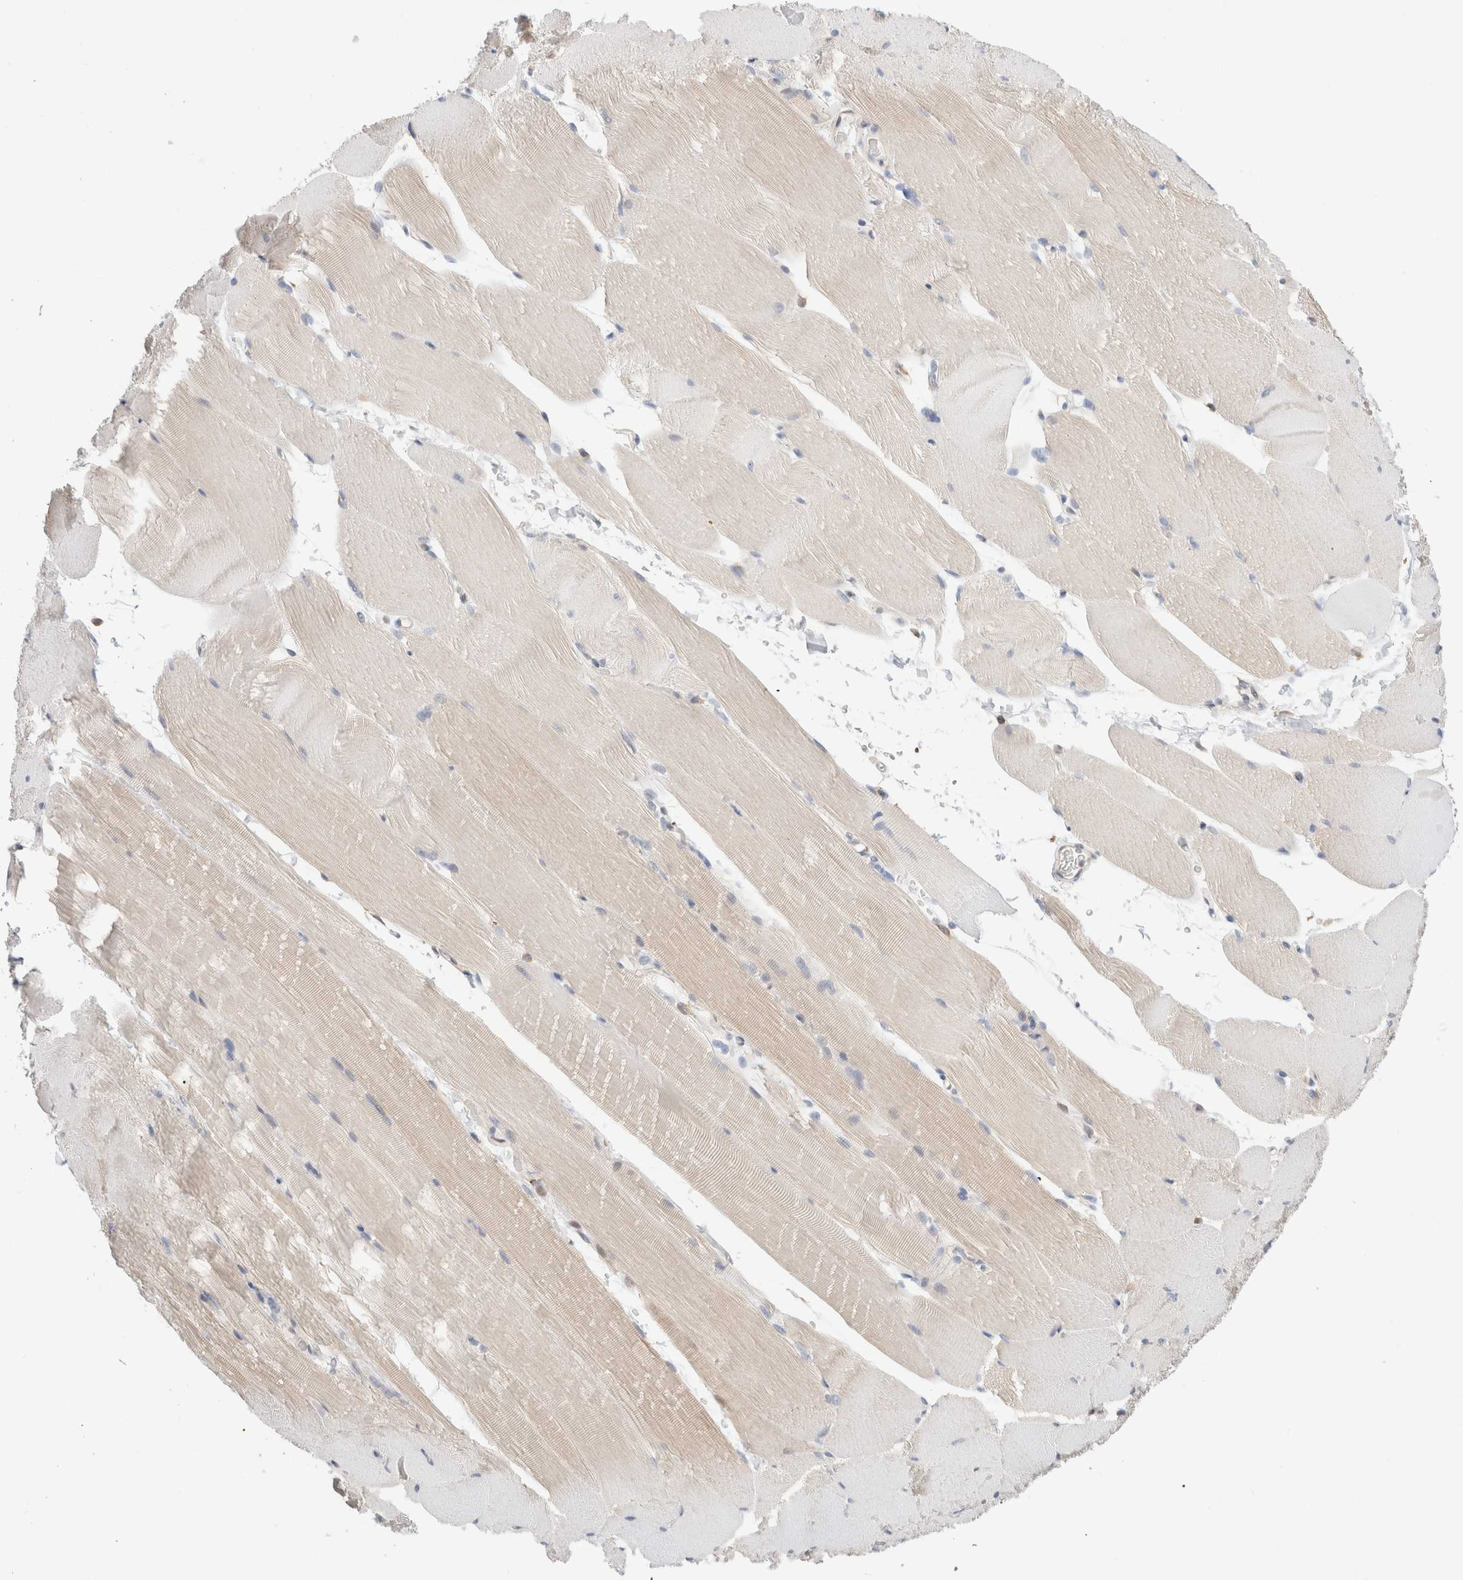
{"staining": {"intensity": "weak", "quantity": "25%-75%", "location": "cytoplasmic/membranous"}, "tissue": "skeletal muscle", "cell_type": "Myocytes", "image_type": "normal", "snomed": [{"axis": "morphology", "description": "Normal tissue, NOS"}, {"axis": "topography", "description": "Skeletal muscle"}, {"axis": "topography", "description": "Parathyroid gland"}], "caption": "An immunohistochemistry histopathology image of normal tissue is shown. Protein staining in brown labels weak cytoplasmic/membranous positivity in skeletal muscle within myocytes. (DAB (3,3'-diaminobenzidine) IHC with brightfield microscopy, high magnification).", "gene": "C17orf97", "patient": {"sex": "female", "age": 37}}